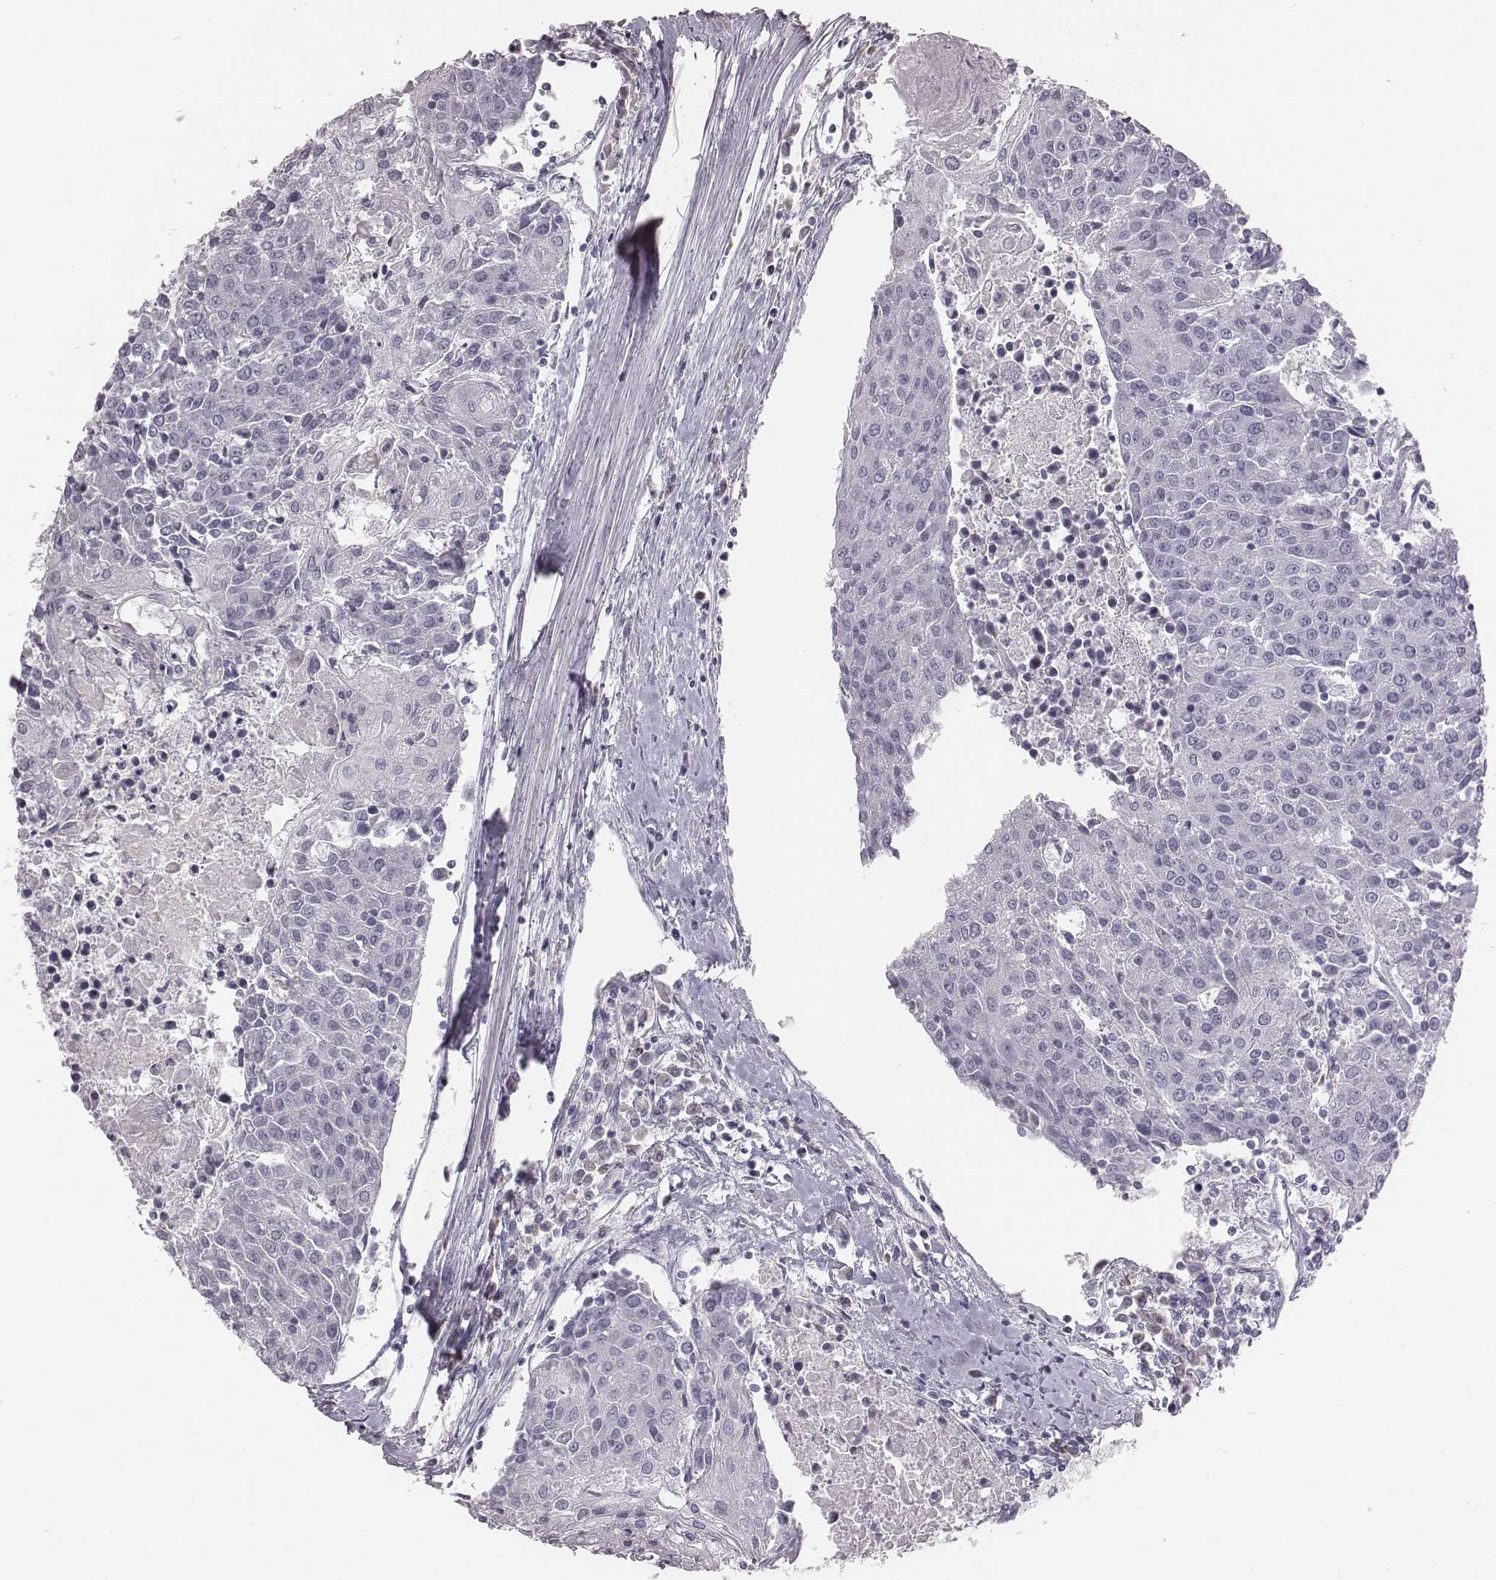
{"staining": {"intensity": "negative", "quantity": "none", "location": "none"}, "tissue": "urothelial cancer", "cell_type": "Tumor cells", "image_type": "cancer", "snomed": [{"axis": "morphology", "description": "Urothelial carcinoma, High grade"}, {"axis": "topography", "description": "Urinary bladder"}], "caption": "Human urothelial cancer stained for a protein using immunohistochemistry (IHC) demonstrates no positivity in tumor cells.", "gene": "C6orf58", "patient": {"sex": "female", "age": 85}}